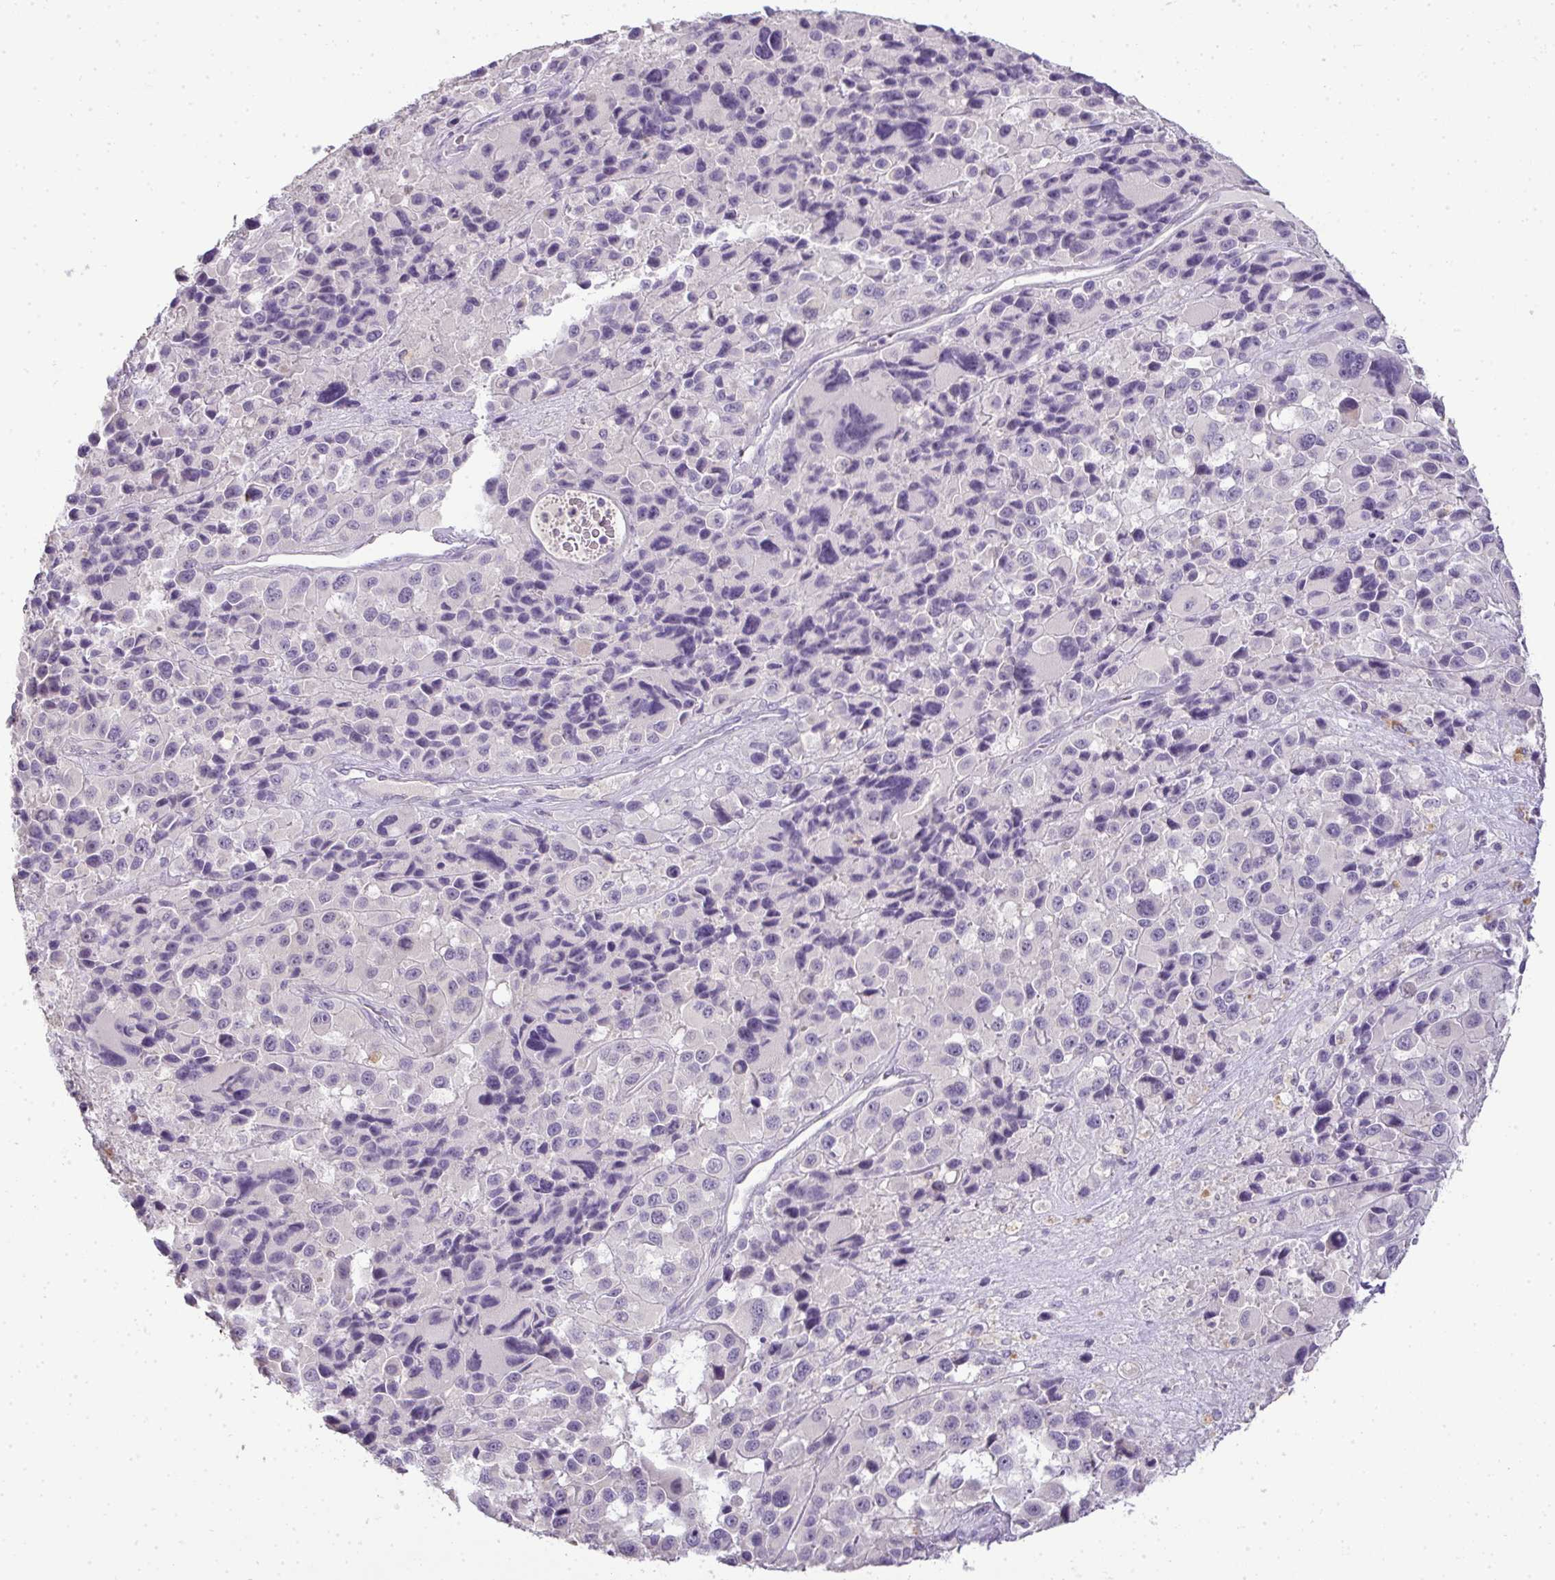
{"staining": {"intensity": "negative", "quantity": "none", "location": "none"}, "tissue": "melanoma", "cell_type": "Tumor cells", "image_type": "cancer", "snomed": [{"axis": "morphology", "description": "Malignant melanoma, Metastatic site"}, {"axis": "topography", "description": "Lymph node"}], "caption": "Immunohistochemistry of human malignant melanoma (metastatic site) exhibits no expression in tumor cells.", "gene": "CMPK1", "patient": {"sex": "female", "age": 65}}